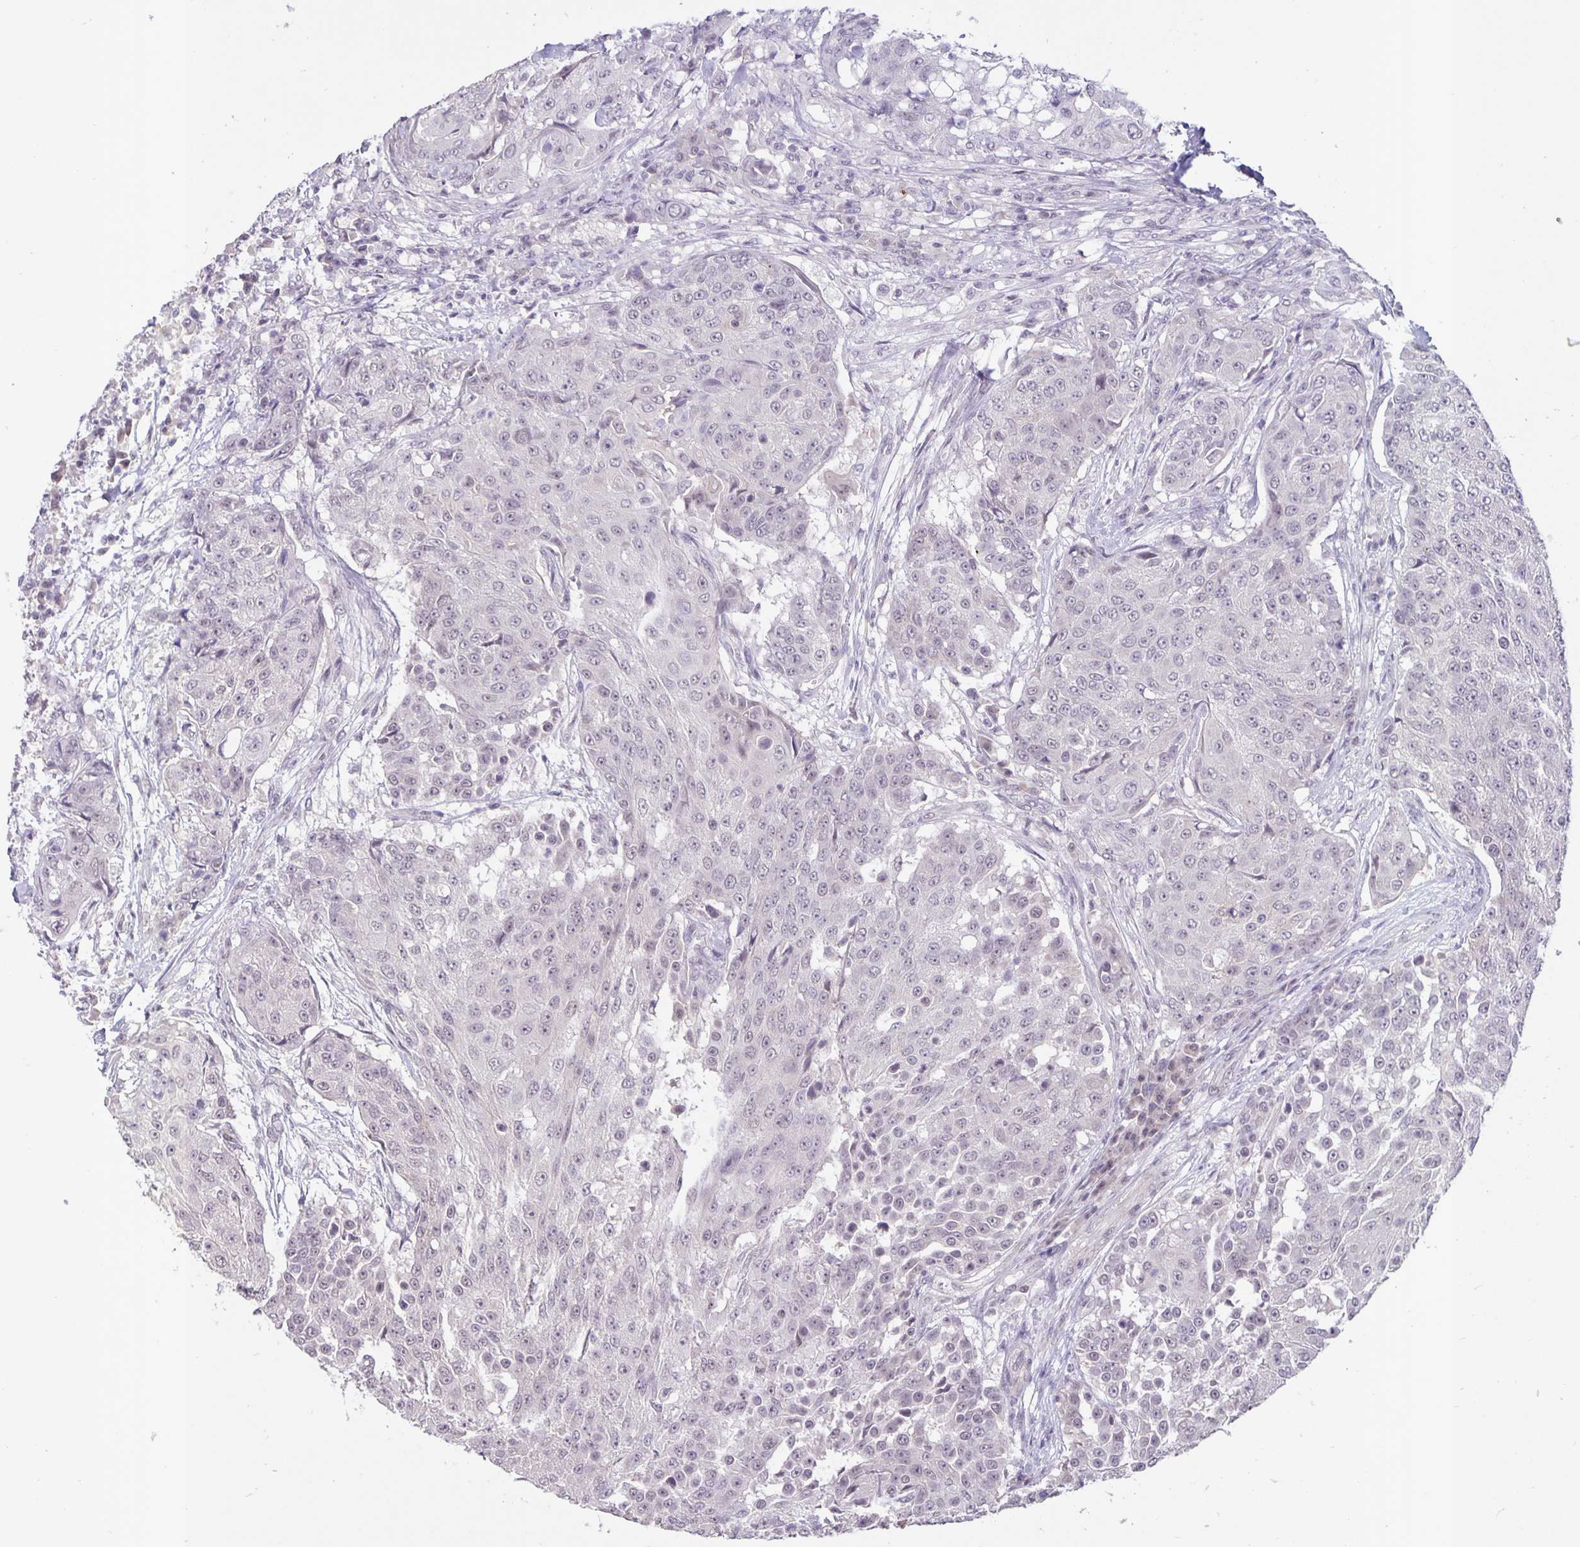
{"staining": {"intensity": "negative", "quantity": "none", "location": "none"}, "tissue": "urothelial cancer", "cell_type": "Tumor cells", "image_type": "cancer", "snomed": [{"axis": "morphology", "description": "Urothelial carcinoma, High grade"}, {"axis": "topography", "description": "Urinary bladder"}], "caption": "Tumor cells show no significant protein expression in urothelial cancer.", "gene": "ARVCF", "patient": {"sex": "female", "age": 63}}